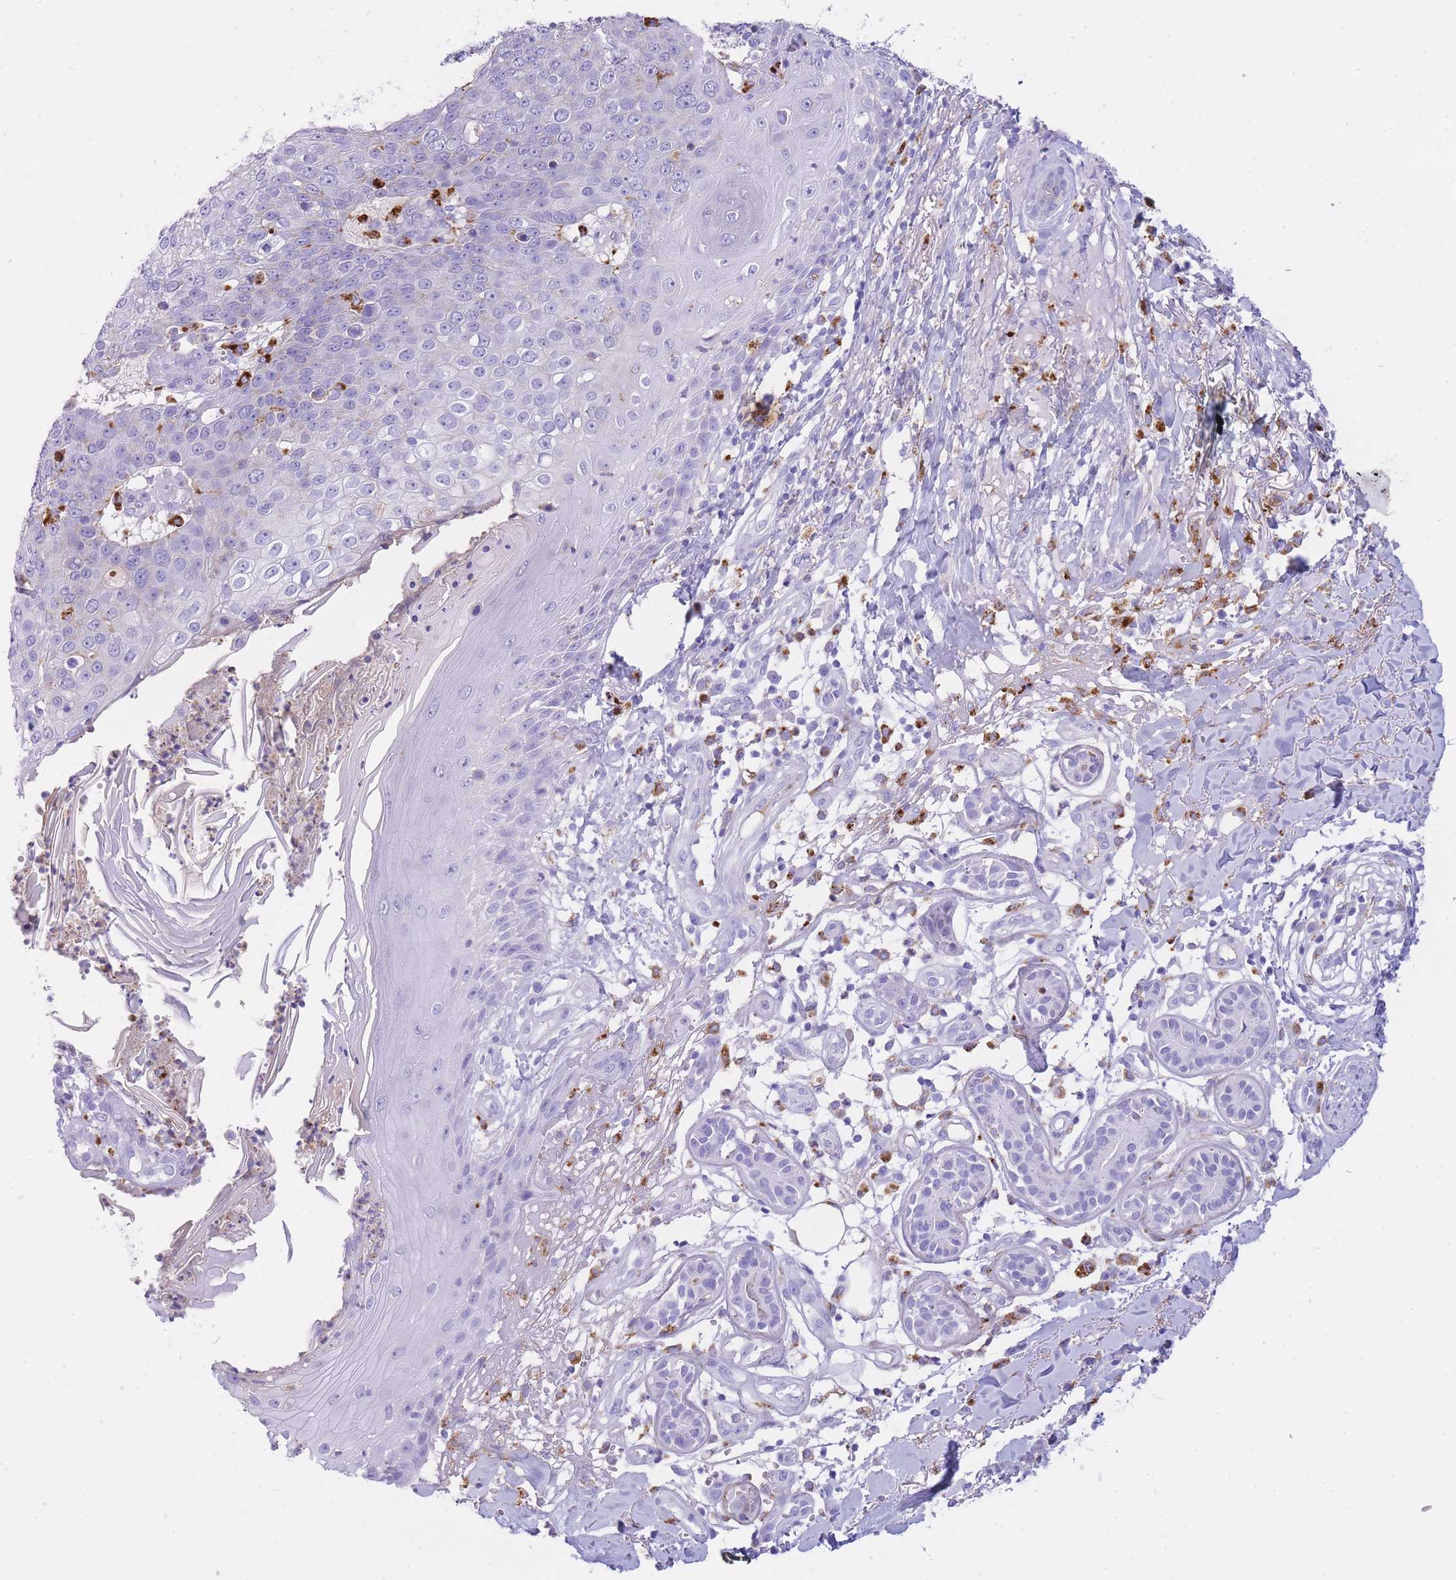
{"staining": {"intensity": "weak", "quantity": "<25%", "location": "cytoplasmic/membranous"}, "tissue": "skin cancer", "cell_type": "Tumor cells", "image_type": "cancer", "snomed": [{"axis": "morphology", "description": "Squamous cell carcinoma, NOS"}, {"axis": "topography", "description": "Skin"}], "caption": "Skin cancer (squamous cell carcinoma) was stained to show a protein in brown. There is no significant positivity in tumor cells. The staining was performed using DAB (3,3'-diaminobenzidine) to visualize the protein expression in brown, while the nuclei were stained in blue with hematoxylin (Magnification: 20x).", "gene": "PLBD1", "patient": {"sex": "male", "age": 71}}